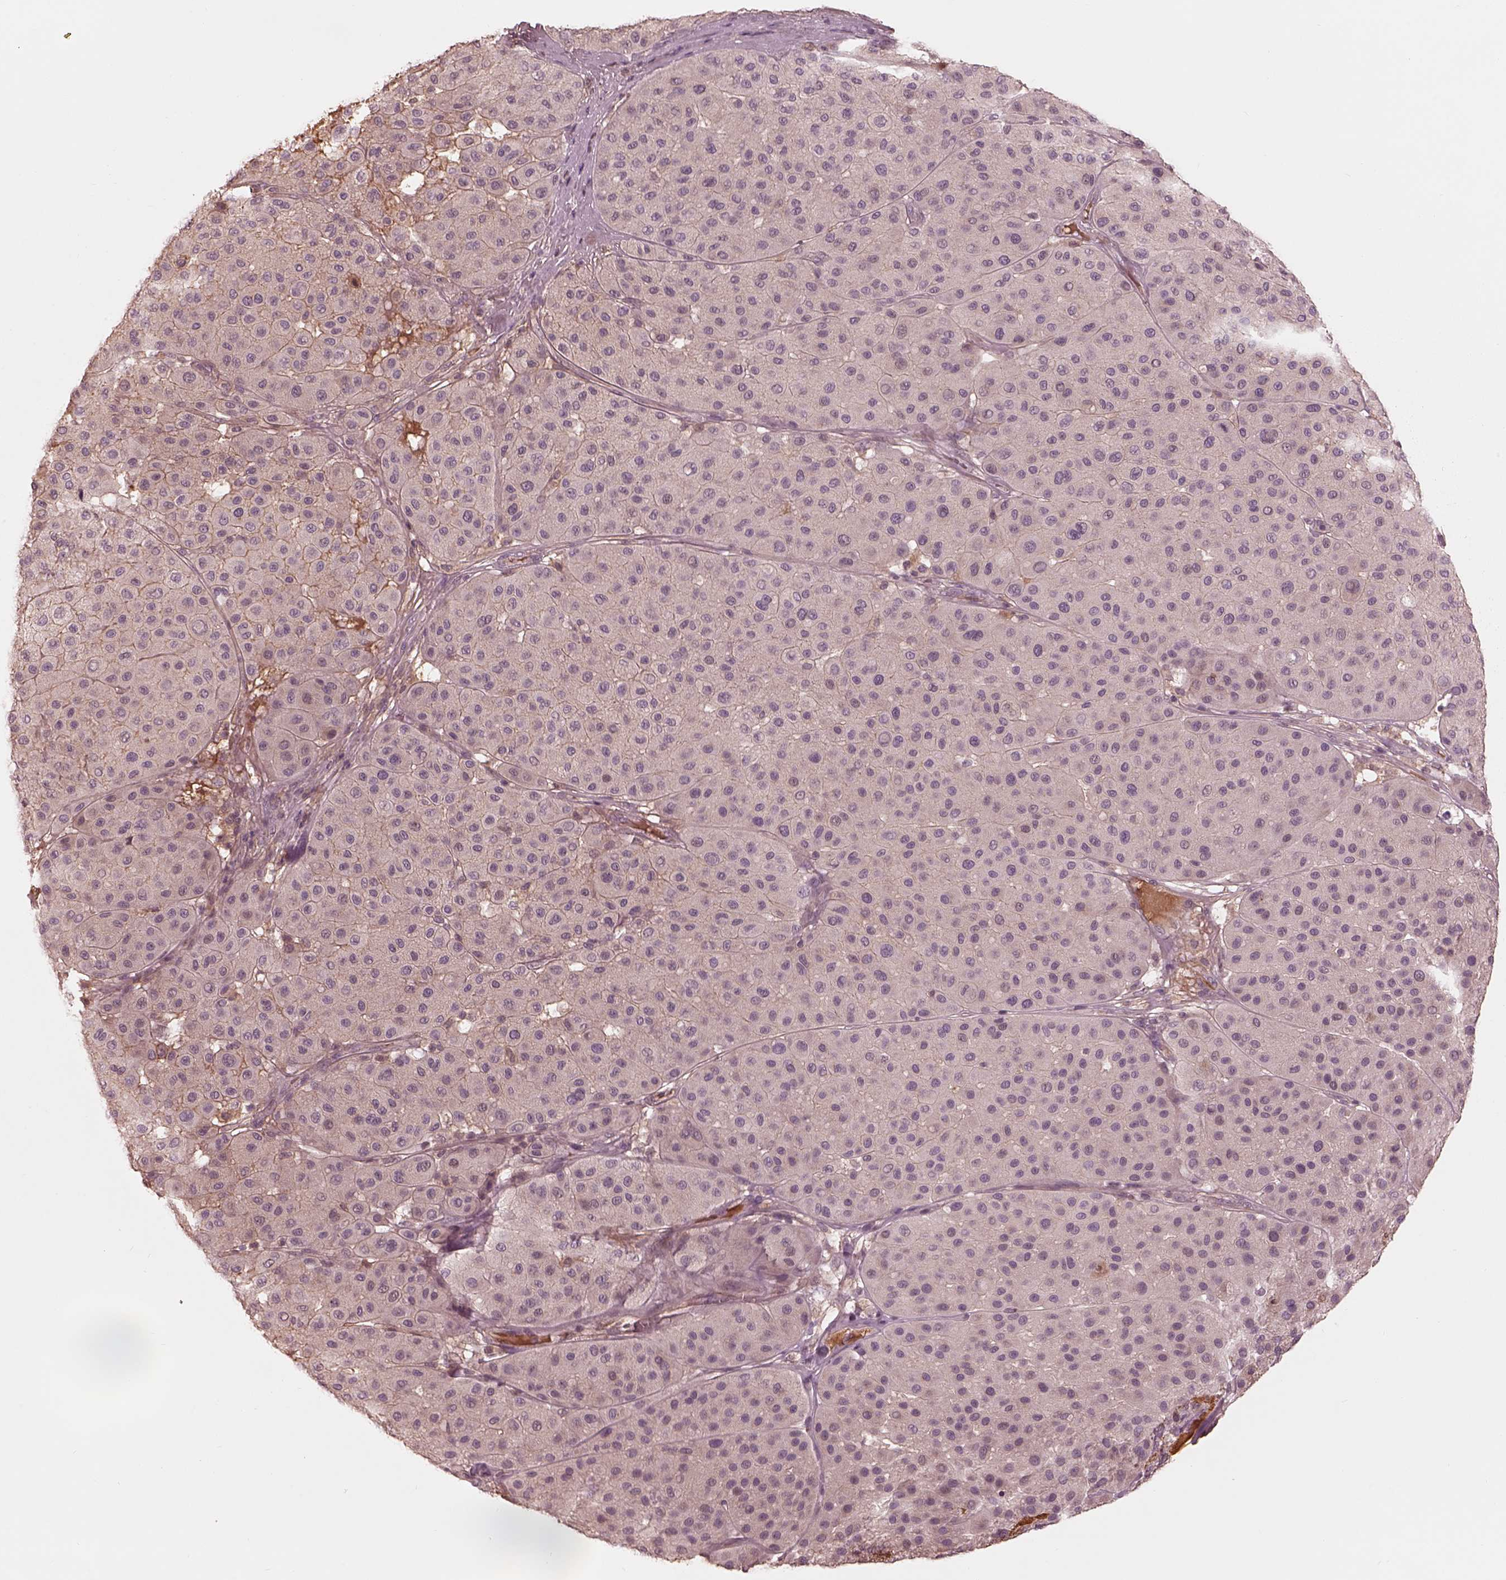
{"staining": {"intensity": "negative", "quantity": "none", "location": "none"}, "tissue": "melanoma", "cell_type": "Tumor cells", "image_type": "cancer", "snomed": [{"axis": "morphology", "description": "Malignant melanoma, Metastatic site"}, {"axis": "topography", "description": "Smooth muscle"}], "caption": "IHC of melanoma shows no staining in tumor cells.", "gene": "TF", "patient": {"sex": "male", "age": 41}}